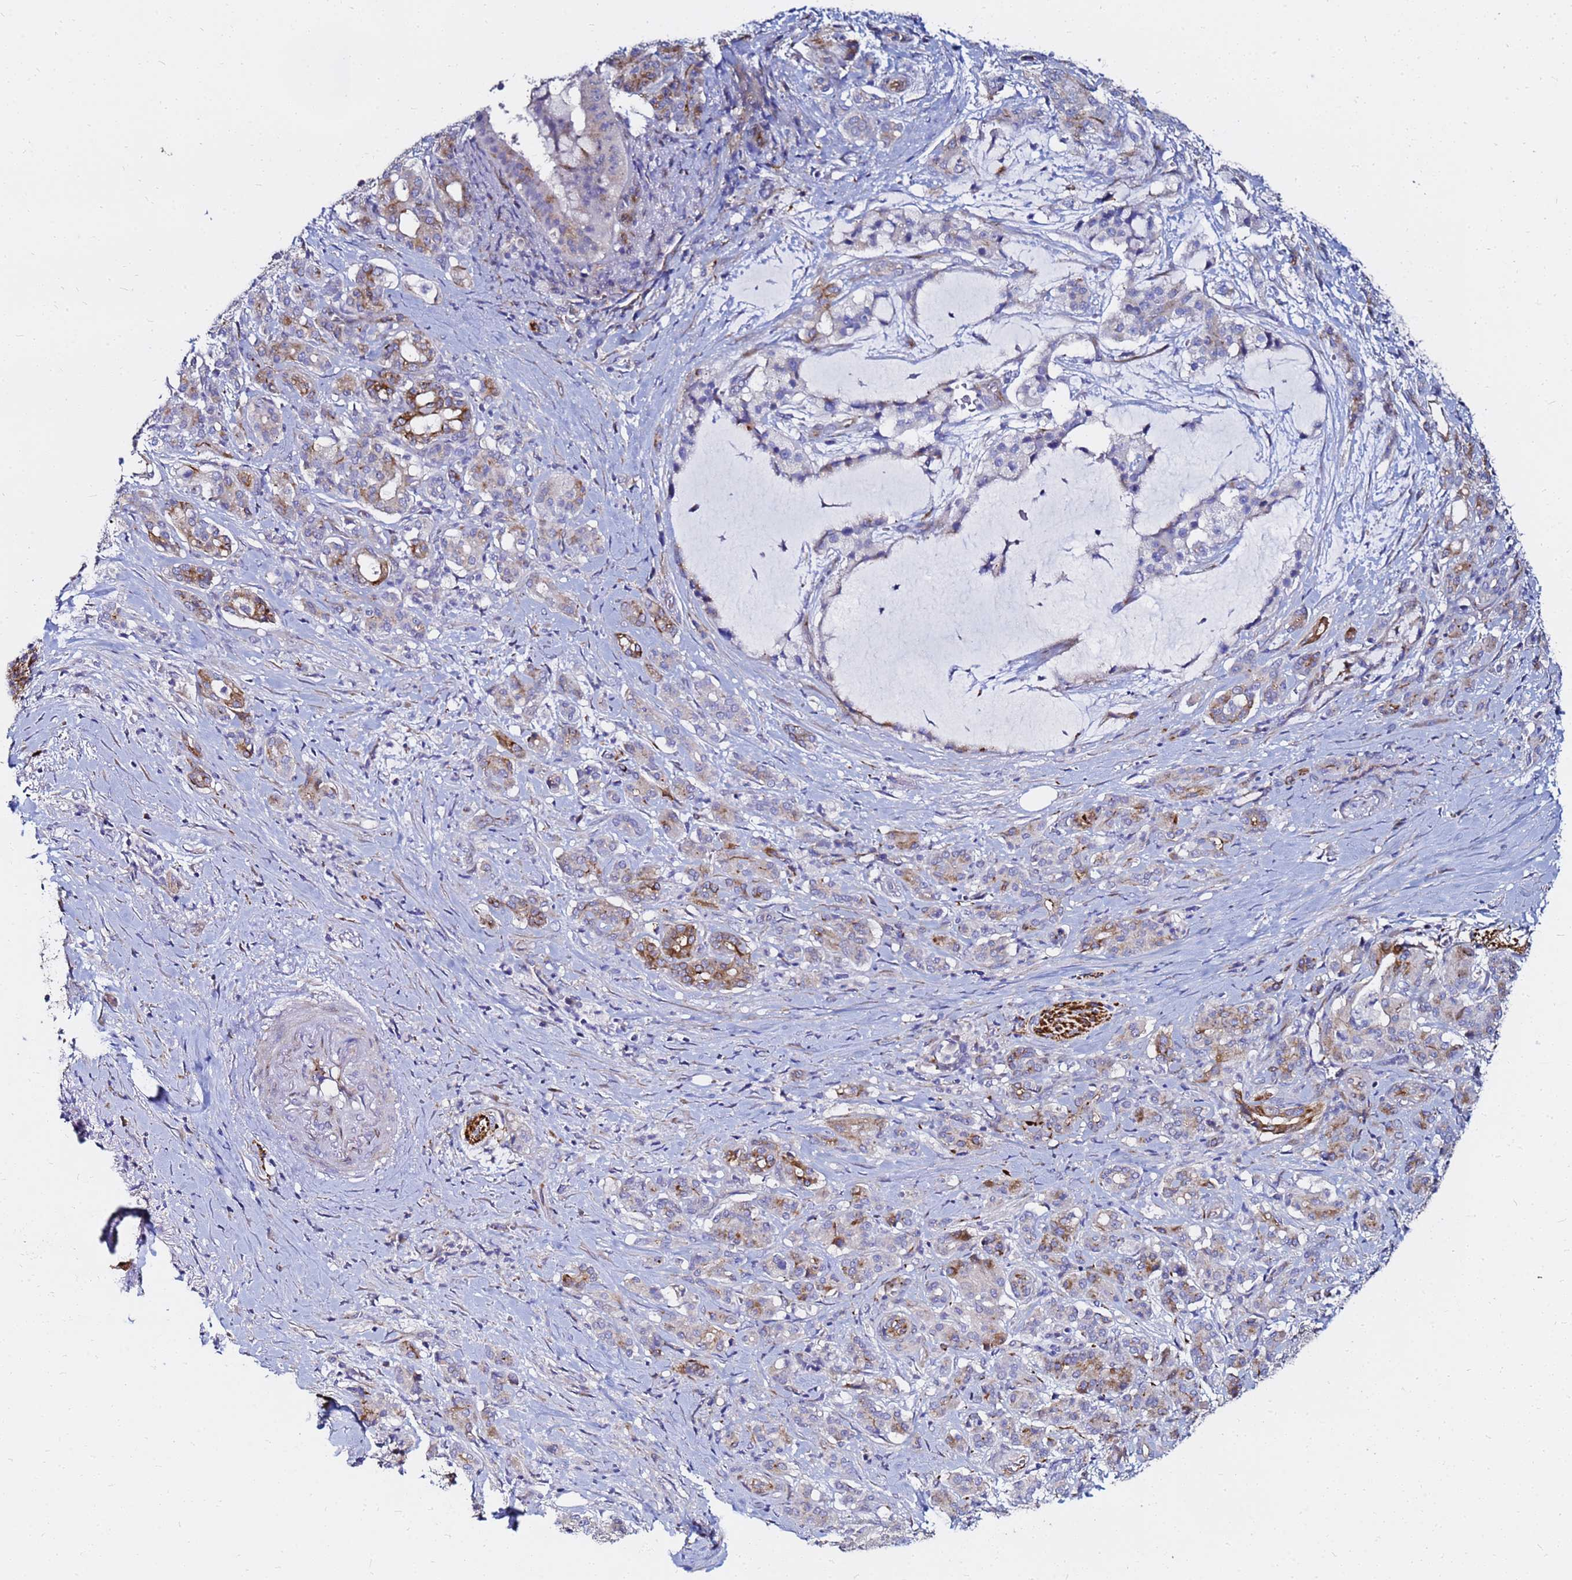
{"staining": {"intensity": "moderate", "quantity": "<25%", "location": "cytoplasmic/membranous"}, "tissue": "pancreatic cancer", "cell_type": "Tumor cells", "image_type": "cancer", "snomed": [{"axis": "morphology", "description": "Adenocarcinoma, NOS"}, {"axis": "topography", "description": "Pancreas"}], "caption": "There is low levels of moderate cytoplasmic/membranous positivity in tumor cells of adenocarcinoma (pancreatic), as demonstrated by immunohistochemical staining (brown color).", "gene": "TUBA8", "patient": {"sex": "male", "age": 57}}